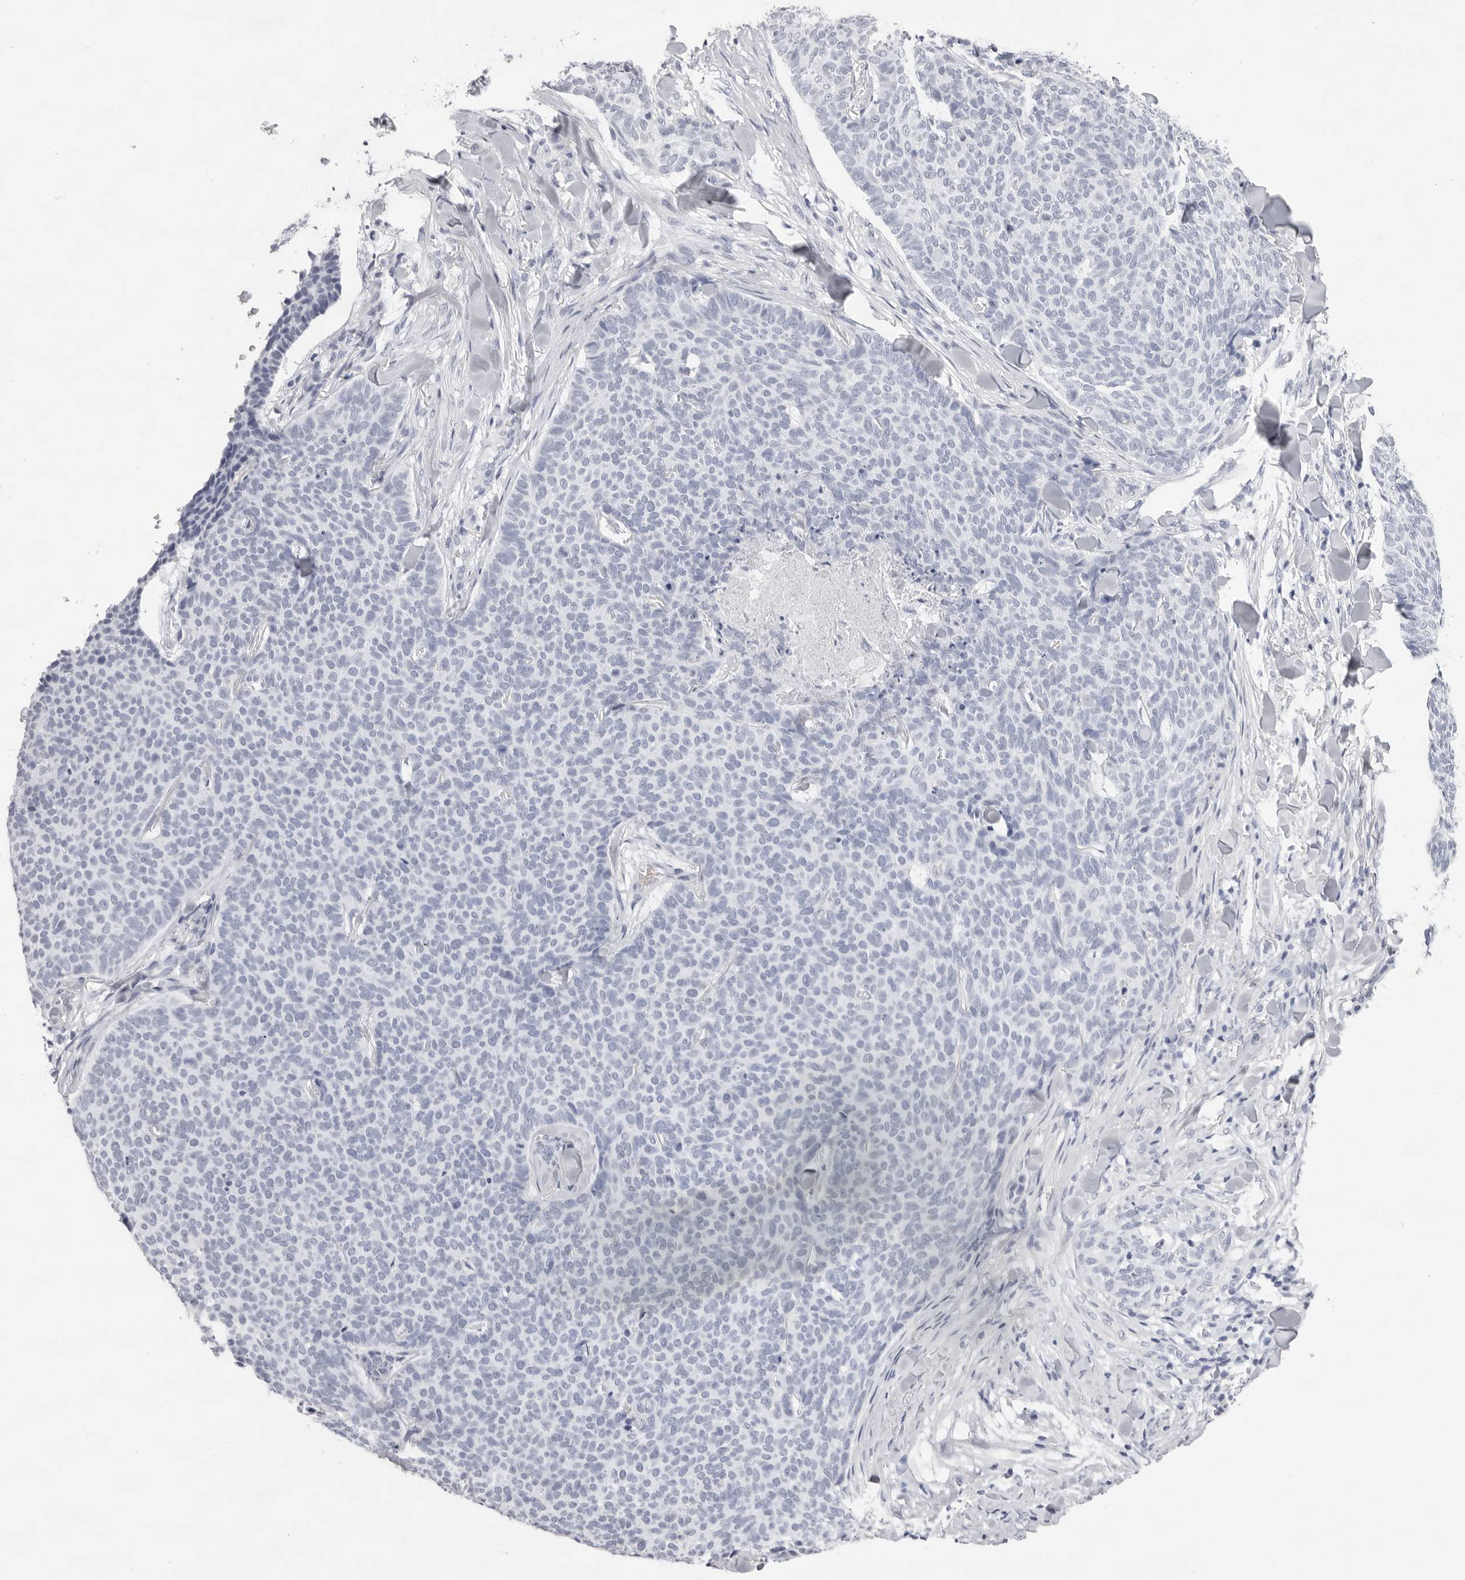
{"staining": {"intensity": "negative", "quantity": "none", "location": "none"}, "tissue": "skin cancer", "cell_type": "Tumor cells", "image_type": "cancer", "snomed": [{"axis": "morphology", "description": "Normal tissue, NOS"}, {"axis": "morphology", "description": "Basal cell carcinoma"}, {"axis": "topography", "description": "Skin"}], "caption": "Basal cell carcinoma (skin) stained for a protein using IHC exhibits no expression tumor cells.", "gene": "SPTA1", "patient": {"sex": "male", "age": 50}}